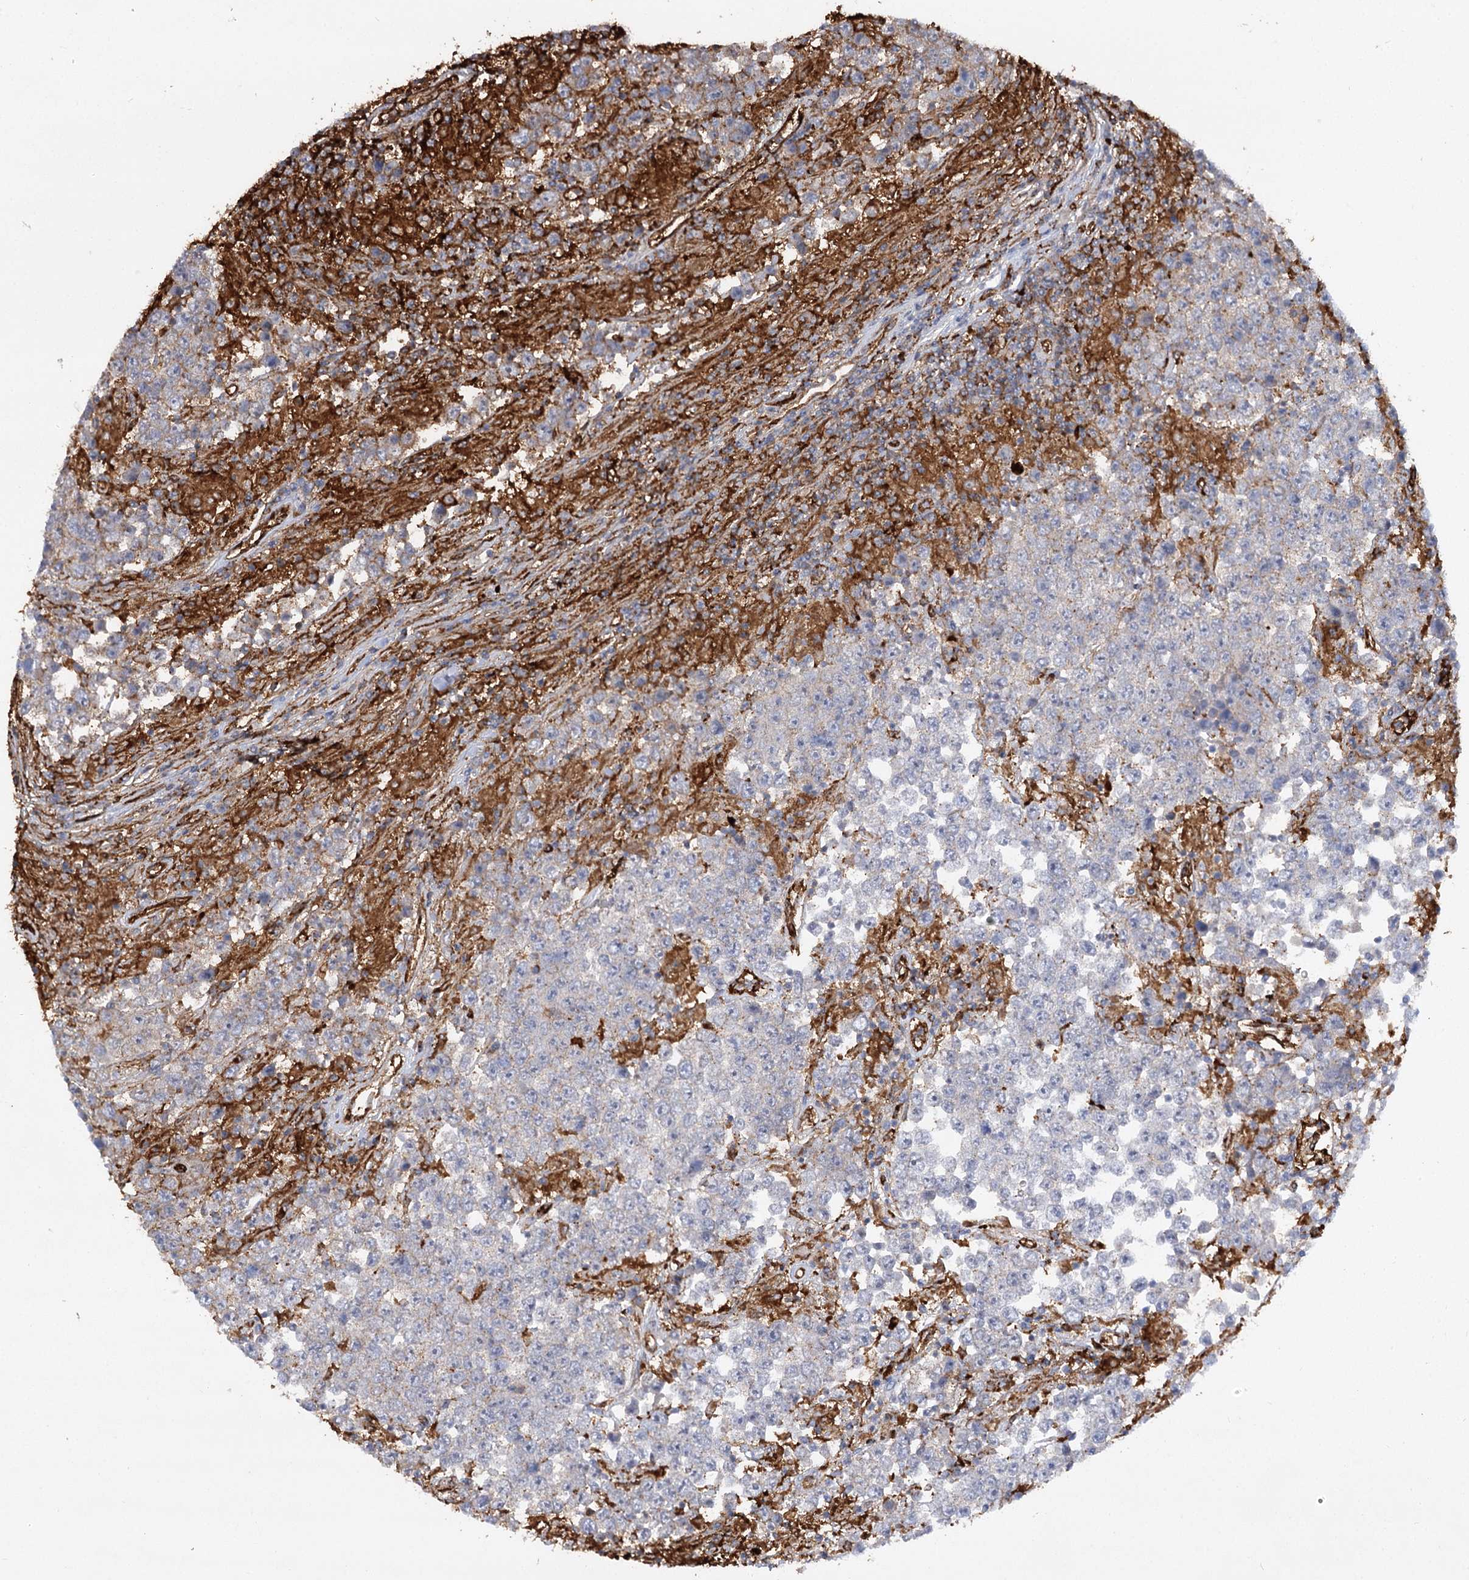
{"staining": {"intensity": "negative", "quantity": "none", "location": "none"}, "tissue": "testis cancer", "cell_type": "Tumor cells", "image_type": "cancer", "snomed": [{"axis": "morphology", "description": "Normal tissue, NOS"}, {"axis": "morphology", "description": "Urothelial carcinoma, High grade"}, {"axis": "morphology", "description": "Seminoma, NOS"}, {"axis": "morphology", "description": "Carcinoma, Embryonal, NOS"}, {"axis": "topography", "description": "Urinary bladder"}, {"axis": "topography", "description": "Testis"}], "caption": "This image is of embryonal carcinoma (testis) stained with immunohistochemistry to label a protein in brown with the nuclei are counter-stained blue. There is no staining in tumor cells.", "gene": "PIWIL4", "patient": {"sex": "male", "age": 41}}